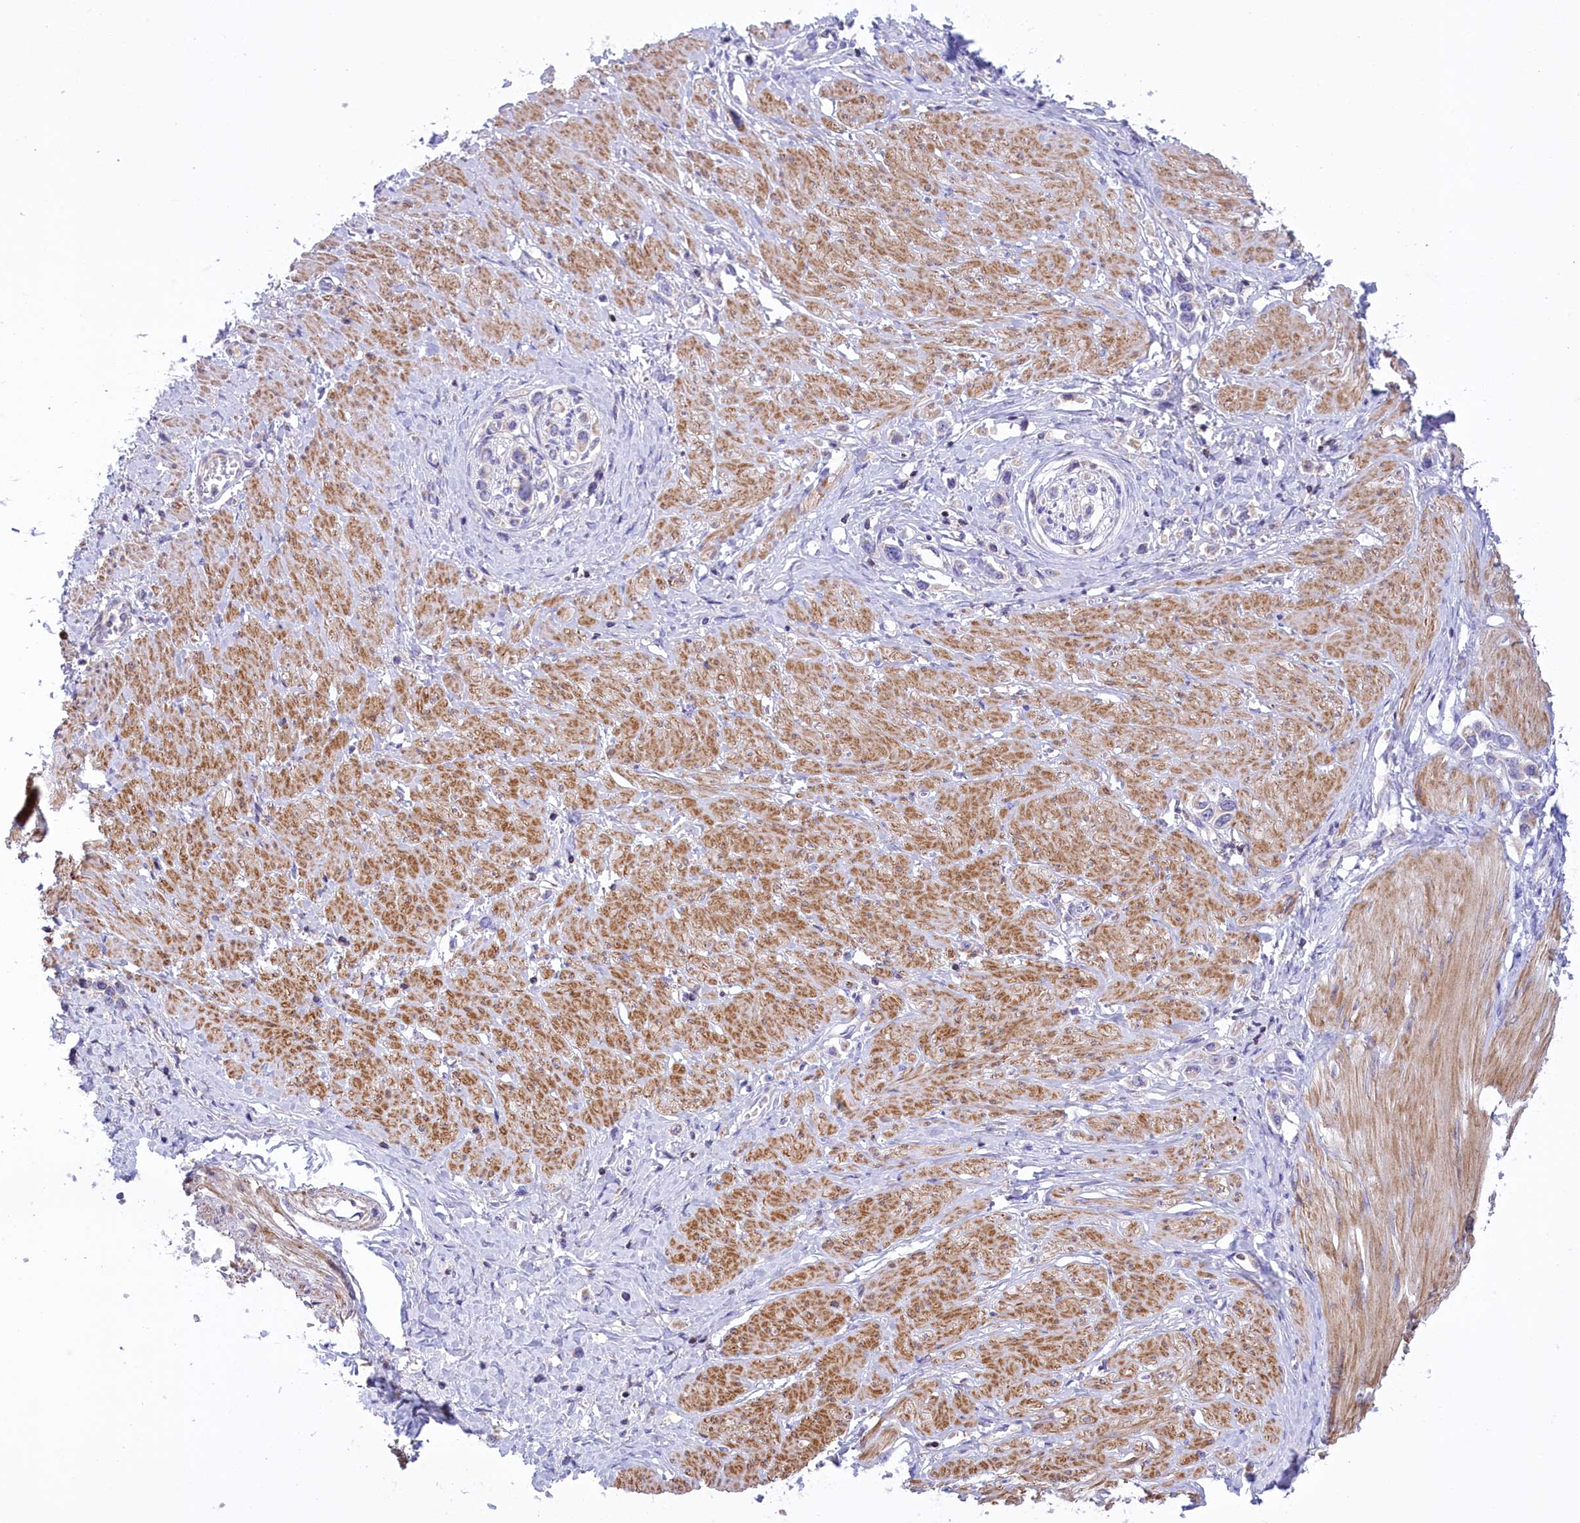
{"staining": {"intensity": "negative", "quantity": "none", "location": "none"}, "tissue": "stomach cancer", "cell_type": "Tumor cells", "image_type": "cancer", "snomed": [{"axis": "morphology", "description": "Adenocarcinoma, NOS"}, {"axis": "topography", "description": "Stomach"}], "caption": "A micrograph of stomach adenocarcinoma stained for a protein shows no brown staining in tumor cells.", "gene": "CORO7-PAM16", "patient": {"sex": "female", "age": 65}}